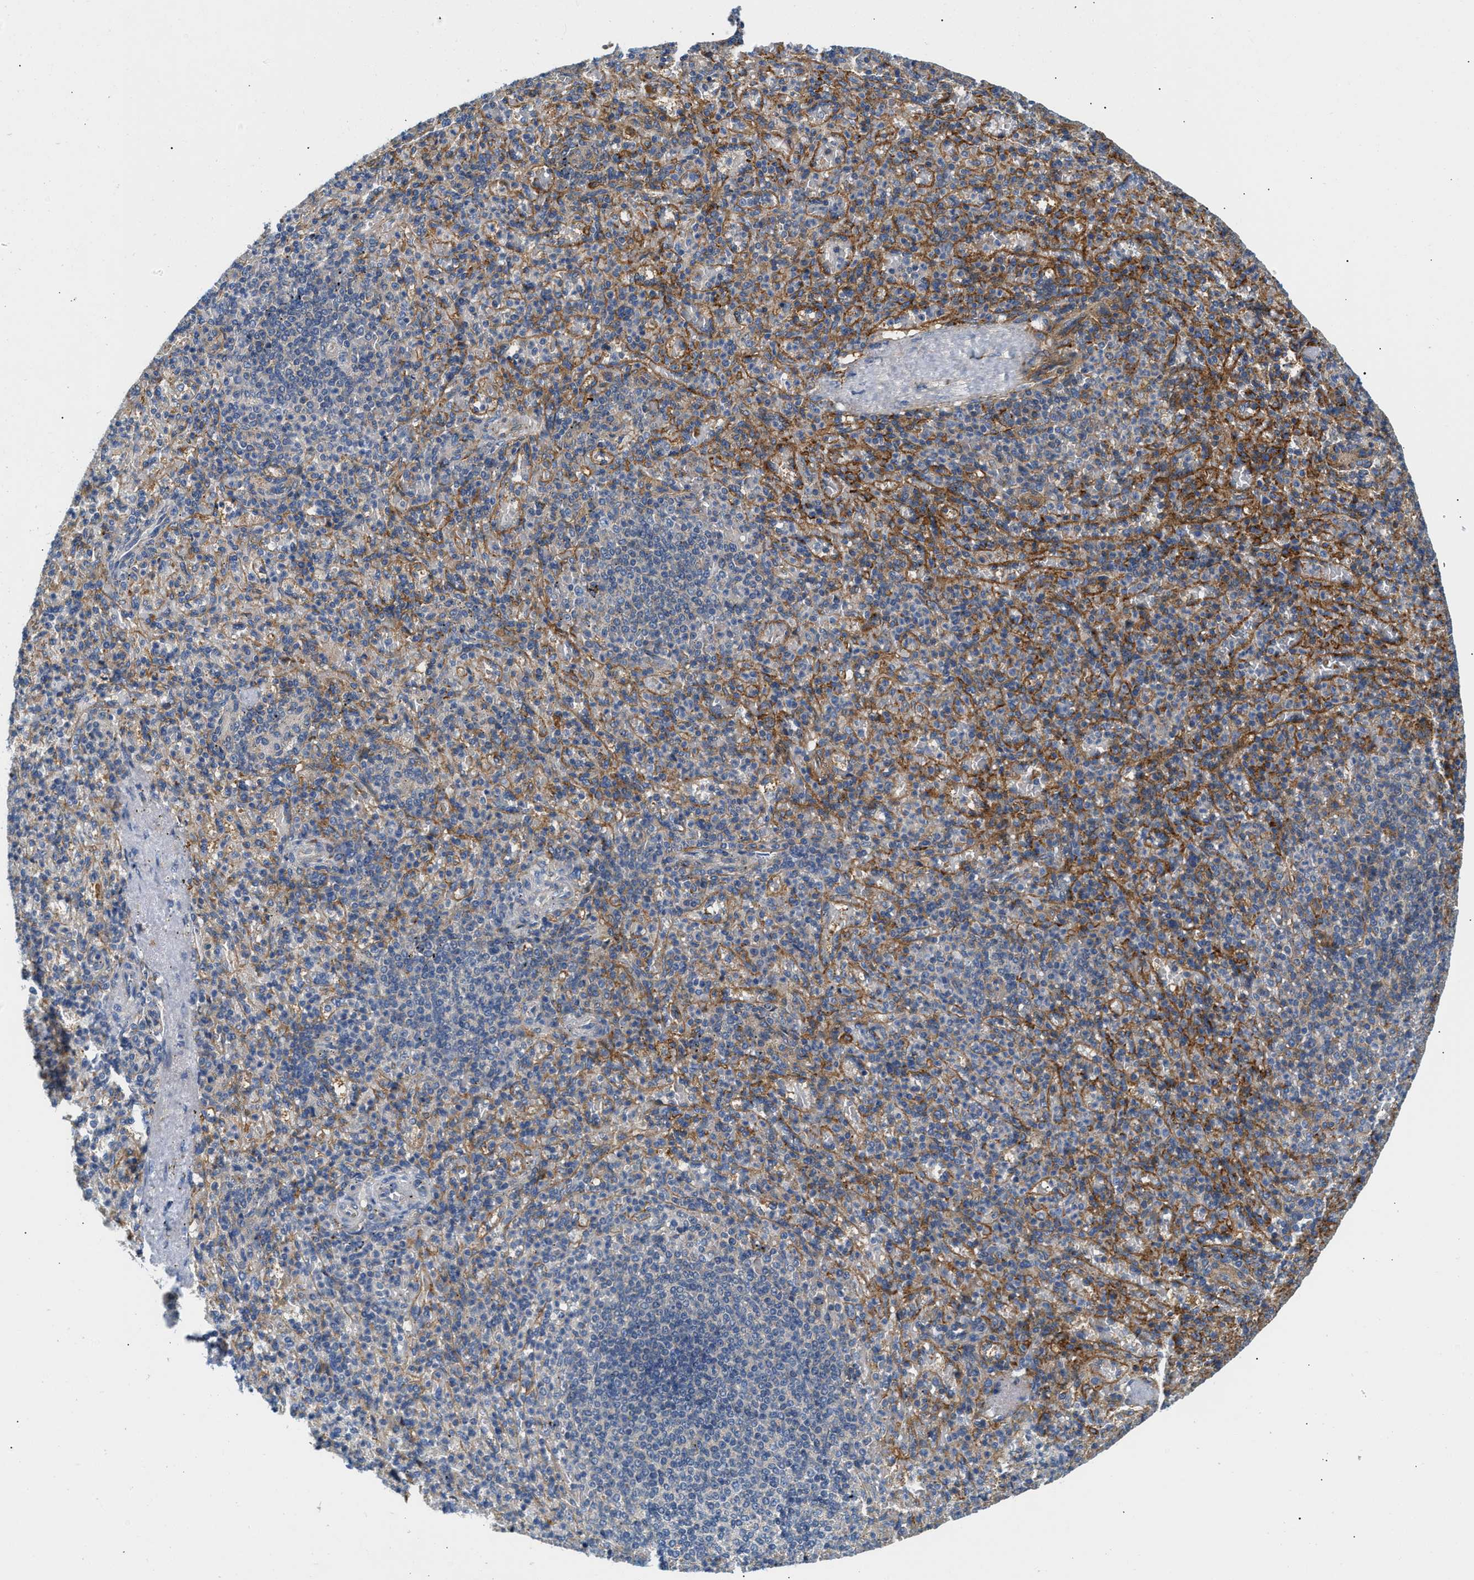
{"staining": {"intensity": "weak", "quantity": "<25%", "location": "cytoplasmic/membranous"}, "tissue": "spleen", "cell_type": "Cells in red pulp", "image_type": "normal", "snomed": [{"axis": "morphology", "description": "Normal tissue, NOS"}, {"axis": "topography", "description": "Spleen"}], "caption": "There is no significant positivity in cells in red pulp of spleen. (Immunohistochemistry (ihc), brightfield microscopy, high magnification).", "gene": "NSUN7", "patient": {"sex": "female", "age": 74}}